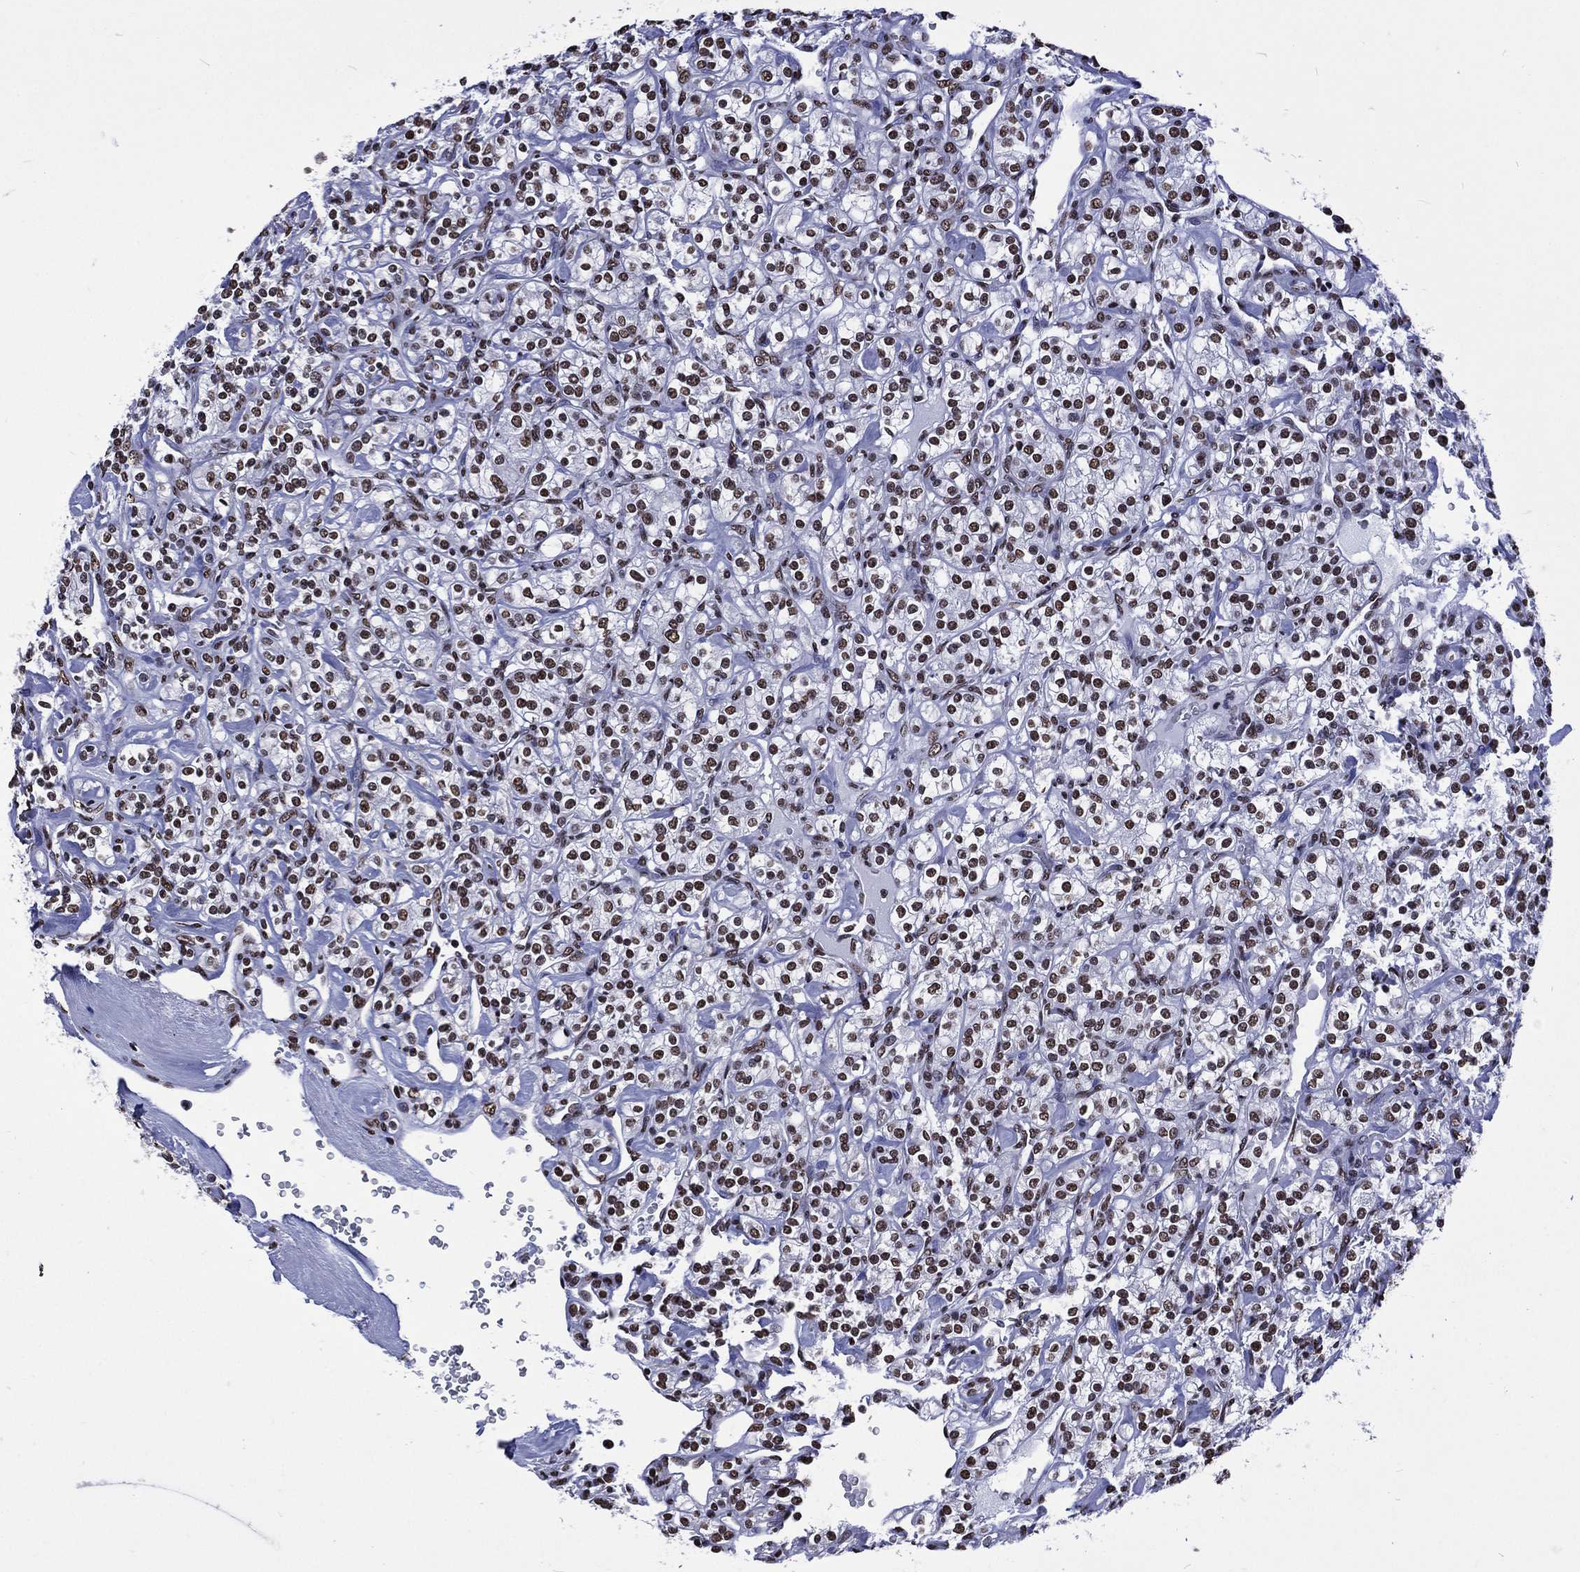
{"staining": {"intensity": "strong", "quantity": ">75%", "location": "nuclear"}, "tissue": "renal cancer", "cell_type": "Tumor cells", "image_type": "cancer", "snomed": [{"axis": "morphology", "description": "Adenocarcinoma, NOS"}, {"axis": "topography", "description": "Kidney"}], "caption": "Immunohistochemistry (IHC) micrograph of human renal cancer (adenocarcinoma) stained for a protein (brown), which reveals high levels of strong nuclear staining in approximately >75% of tumor cells.", "gene": "RETREG2", "patient": {"sex": "male", "age": 77}}